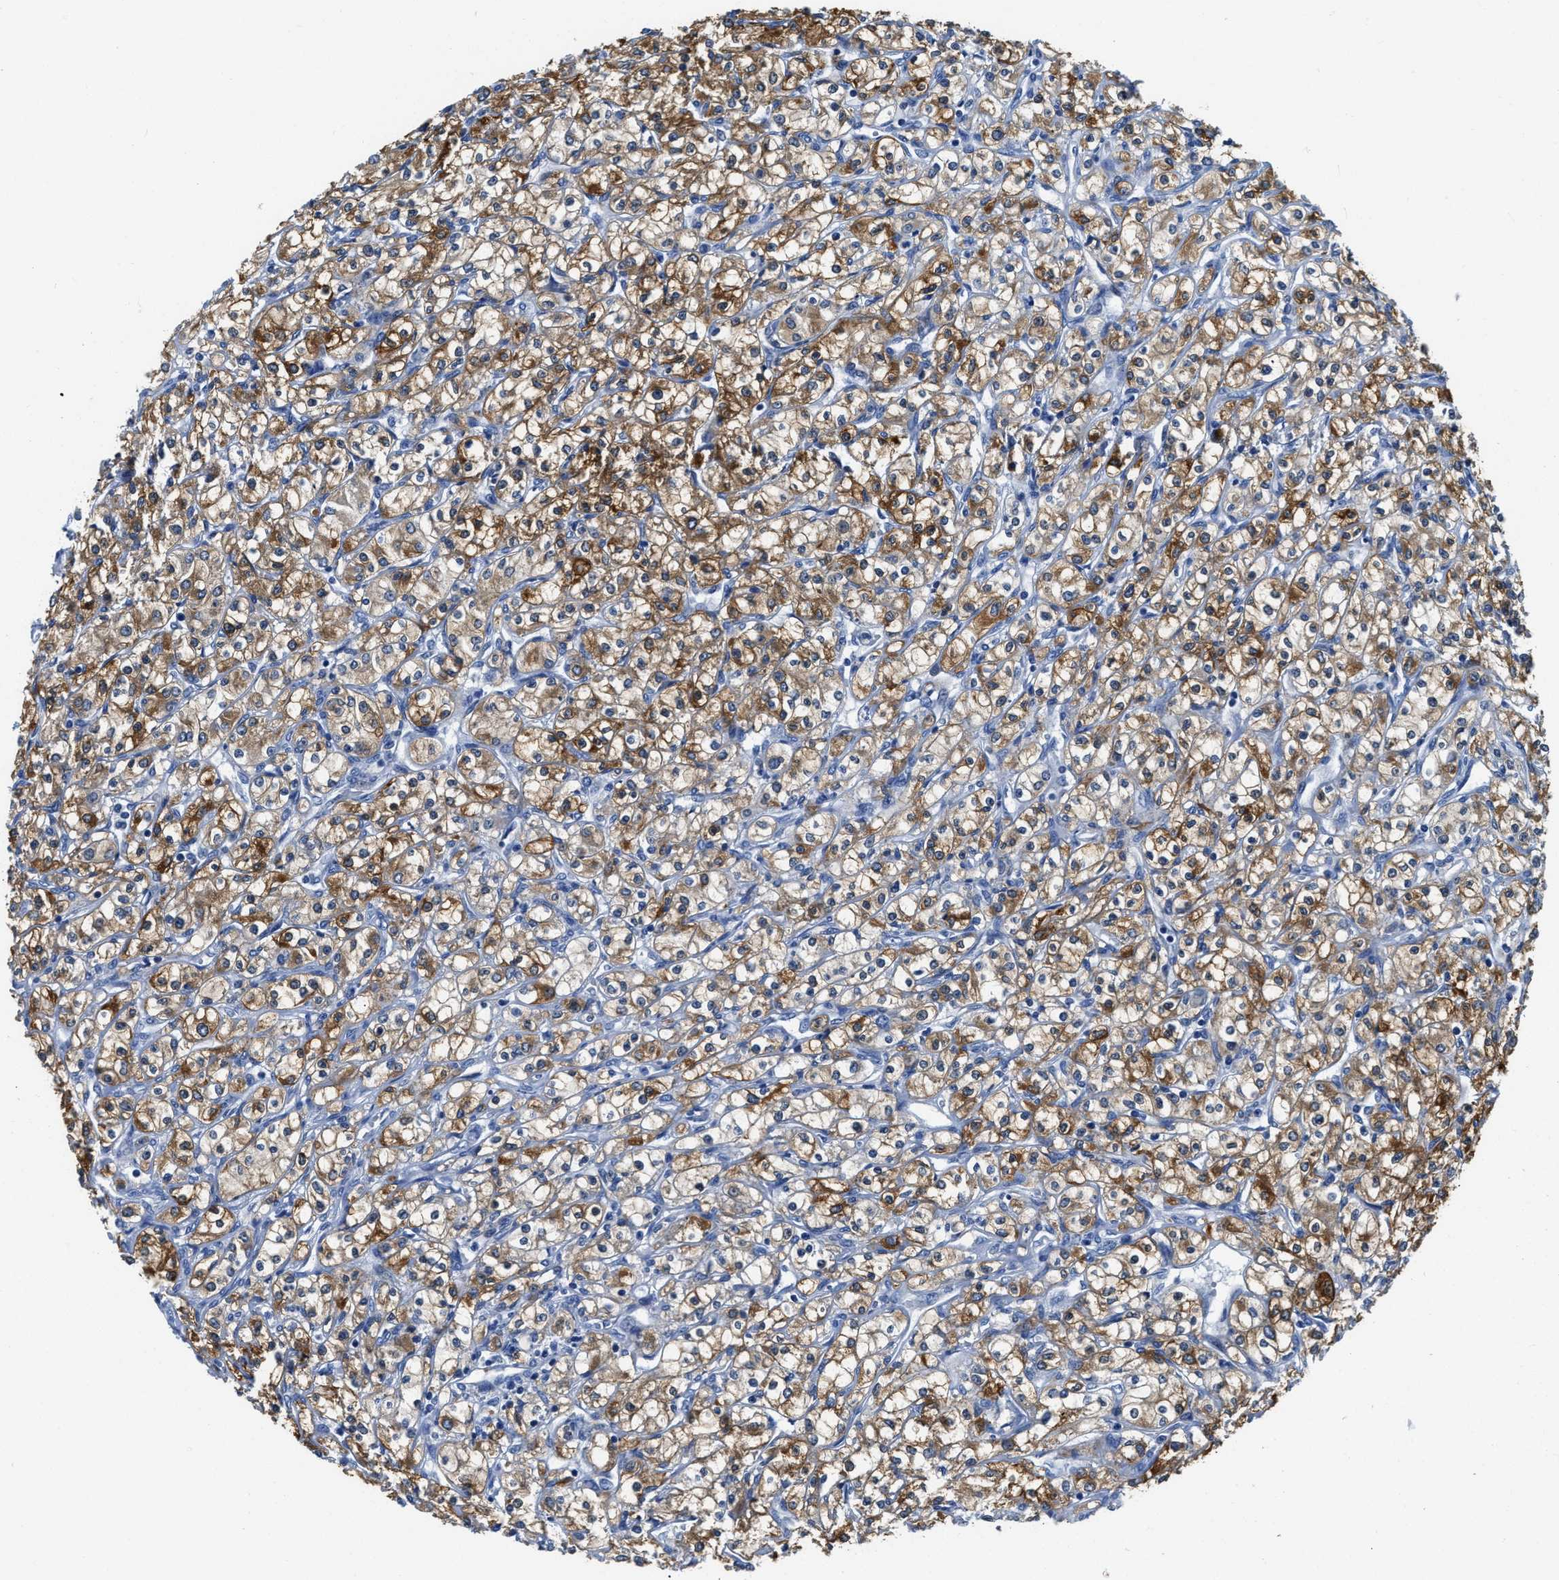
{"staining": {"intensity": "moderate", "quantity": ">75%", "location": "cytoplasmic/membranous"}, "tissue": "renal cancer", "cell_type": "Tumor cells", "image_type": "cancer", "snomed": [{"axis": "morphology", "description": "Adenocarcinoma, NOS"}, {"axis": "topography", "description": "Kidney"}], "caption": "This image exhibits renal adenocarcinoma stained with IHC to label a protein in brown. The cytoplasmic/membranous of tumor cells show moderate positivity for the protein. Nuclei are counter-stained blue.", "gene": "ZDHHC13", "patient": {"sex": "male", "age": 77}}